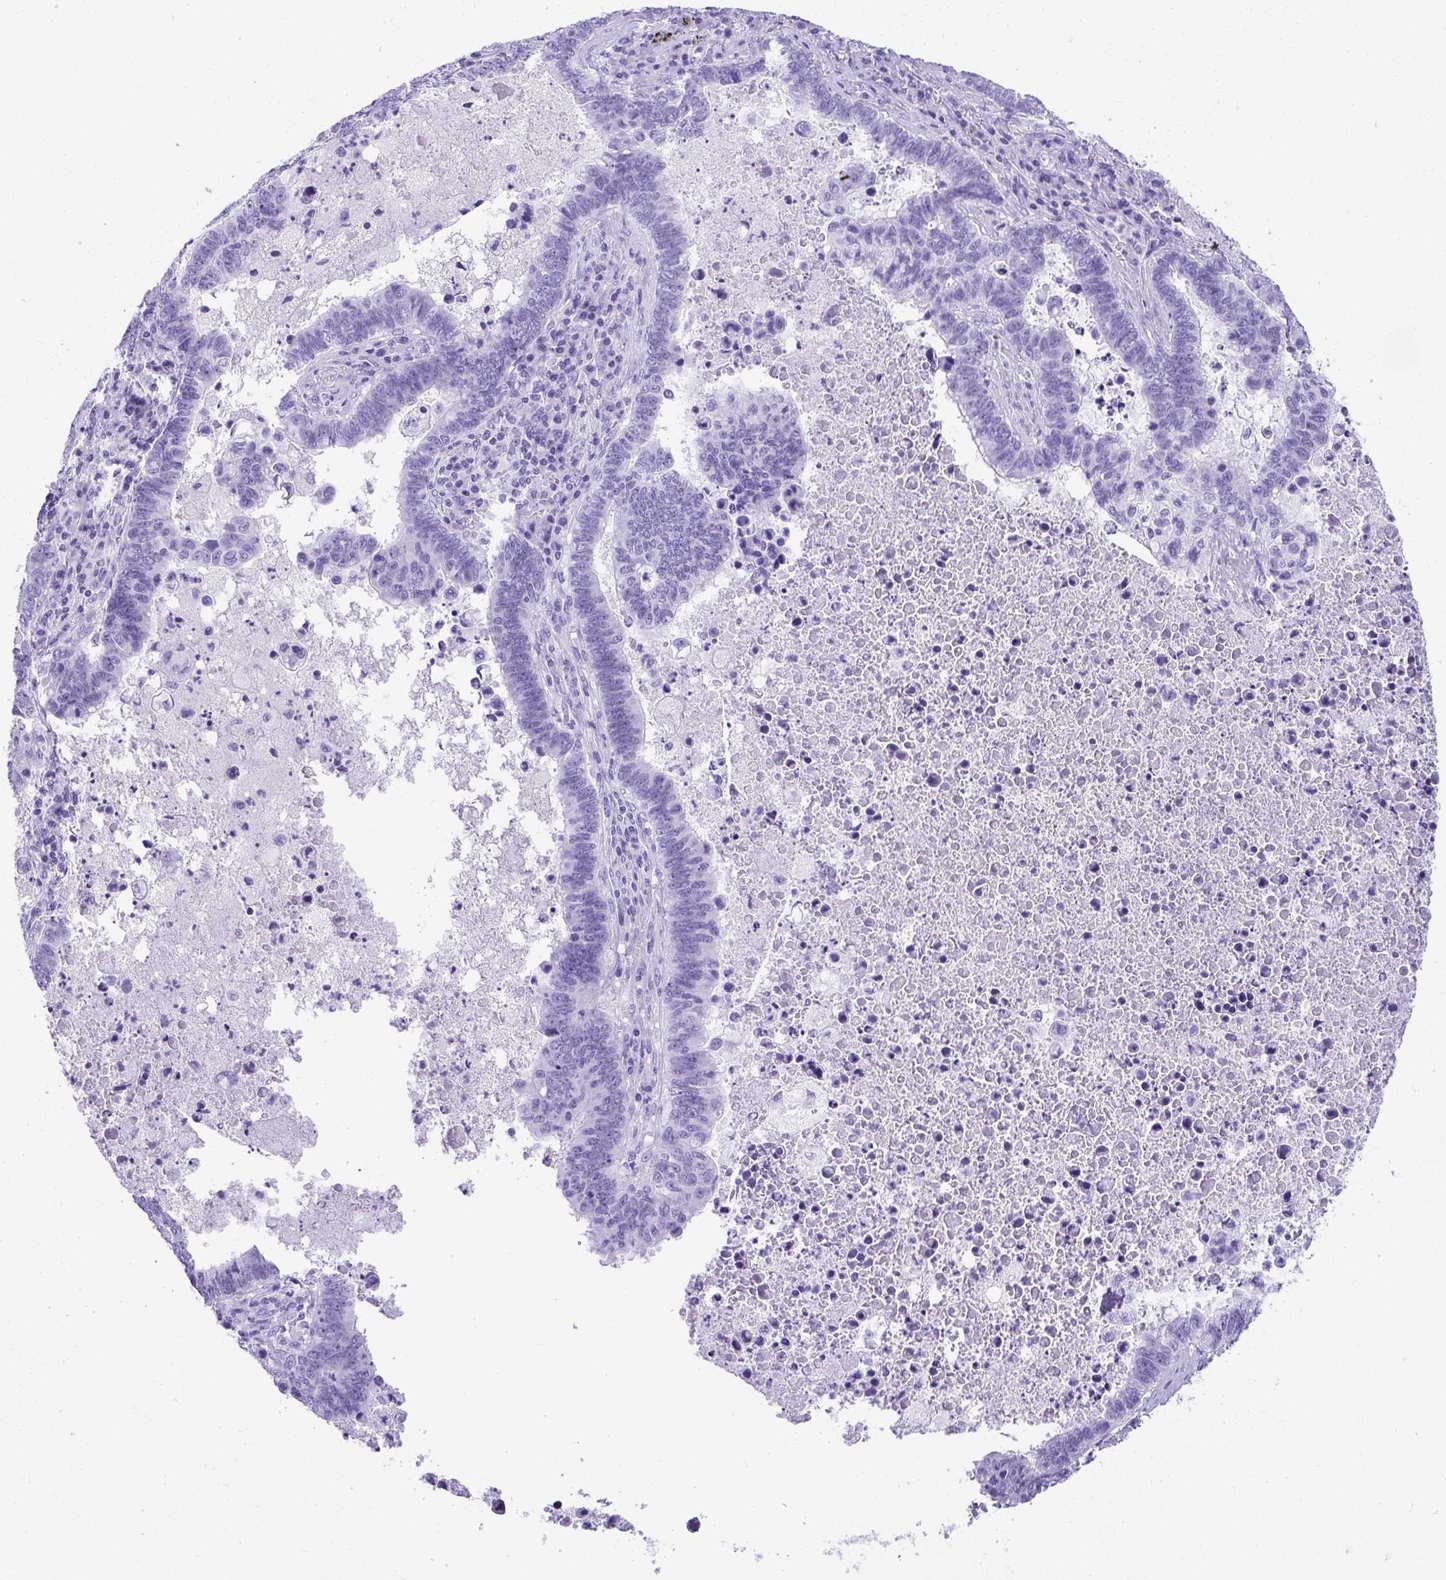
{"staining": {"intensity": "negative", "quantity": "none", "location": "none"}, "tissue": "lung cancer", "cell_type": "Tumor cells", "image_type": "cancer", "snomed": [{"axis": "morphology", "description": "Aneuploidy"}, {"axis": "morphology", "description": "Adenocarcinoma, NOS"}, {"axis": "morphology", "description": "Adenocarcinoma primary or metastatic"}, {"axis": "topography", "description": "Lung"}], "caption": "This is an immunohistochemistry (IHC) image of human lung cancer. There is no staining in tumor cells.", "gene": "AVIL", "patient": {"sex": "female", "age": 75}}